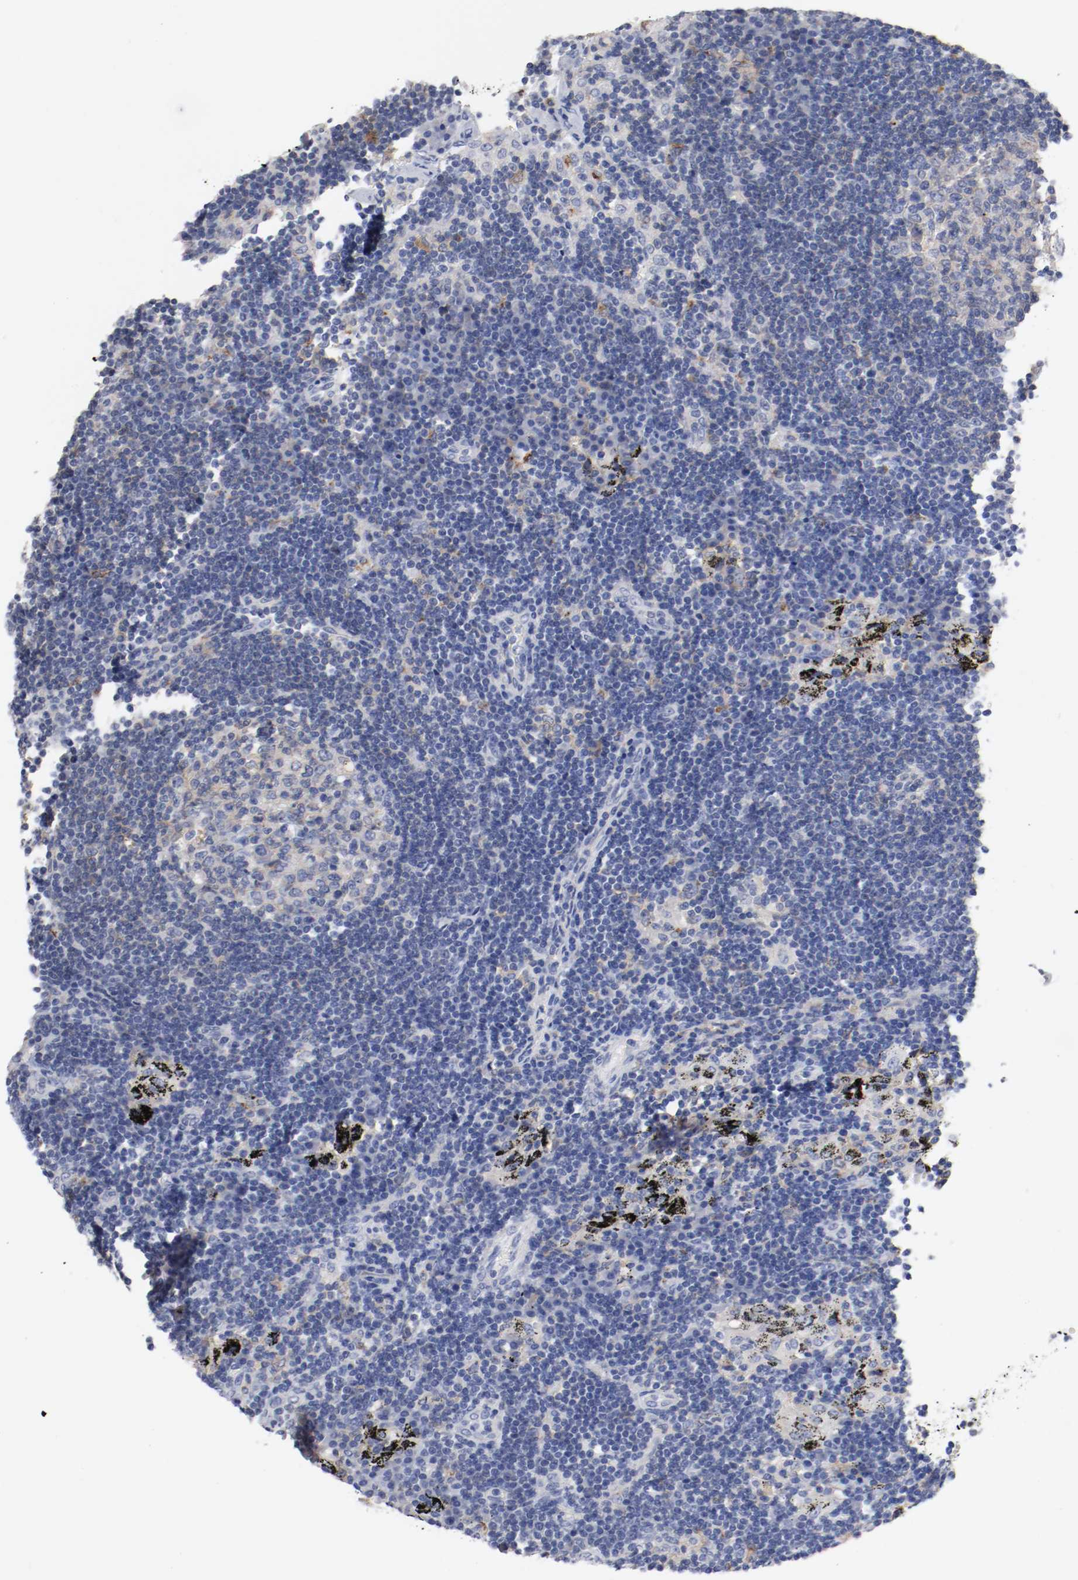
{"staining": {"intensity": "weak", "quantity": "25%-75%", "location": "cytoplasmic/membranous"}, "tissue": "lymph node", "cell_type": "Germinal center cells", "image_type": "normal", "snomed": [{"axis": "morphology", "description": "Normal tissue, NOS"}, {"axis": "morphology", "description": "Squamous cell carcinoma, metastatic, NOS"}, {"axis": "topography", "description": "Lymph node"}], "caption": "An immunohistochemistry (IHC) photomicrograph of normal tissue is shown. Protein staining in brown shows weak cytoplasmic/membranous positivity in lymph node within germinal center cells.", "gene": "FGFBP1", "patient": {"sex": "female", "age": 53}}